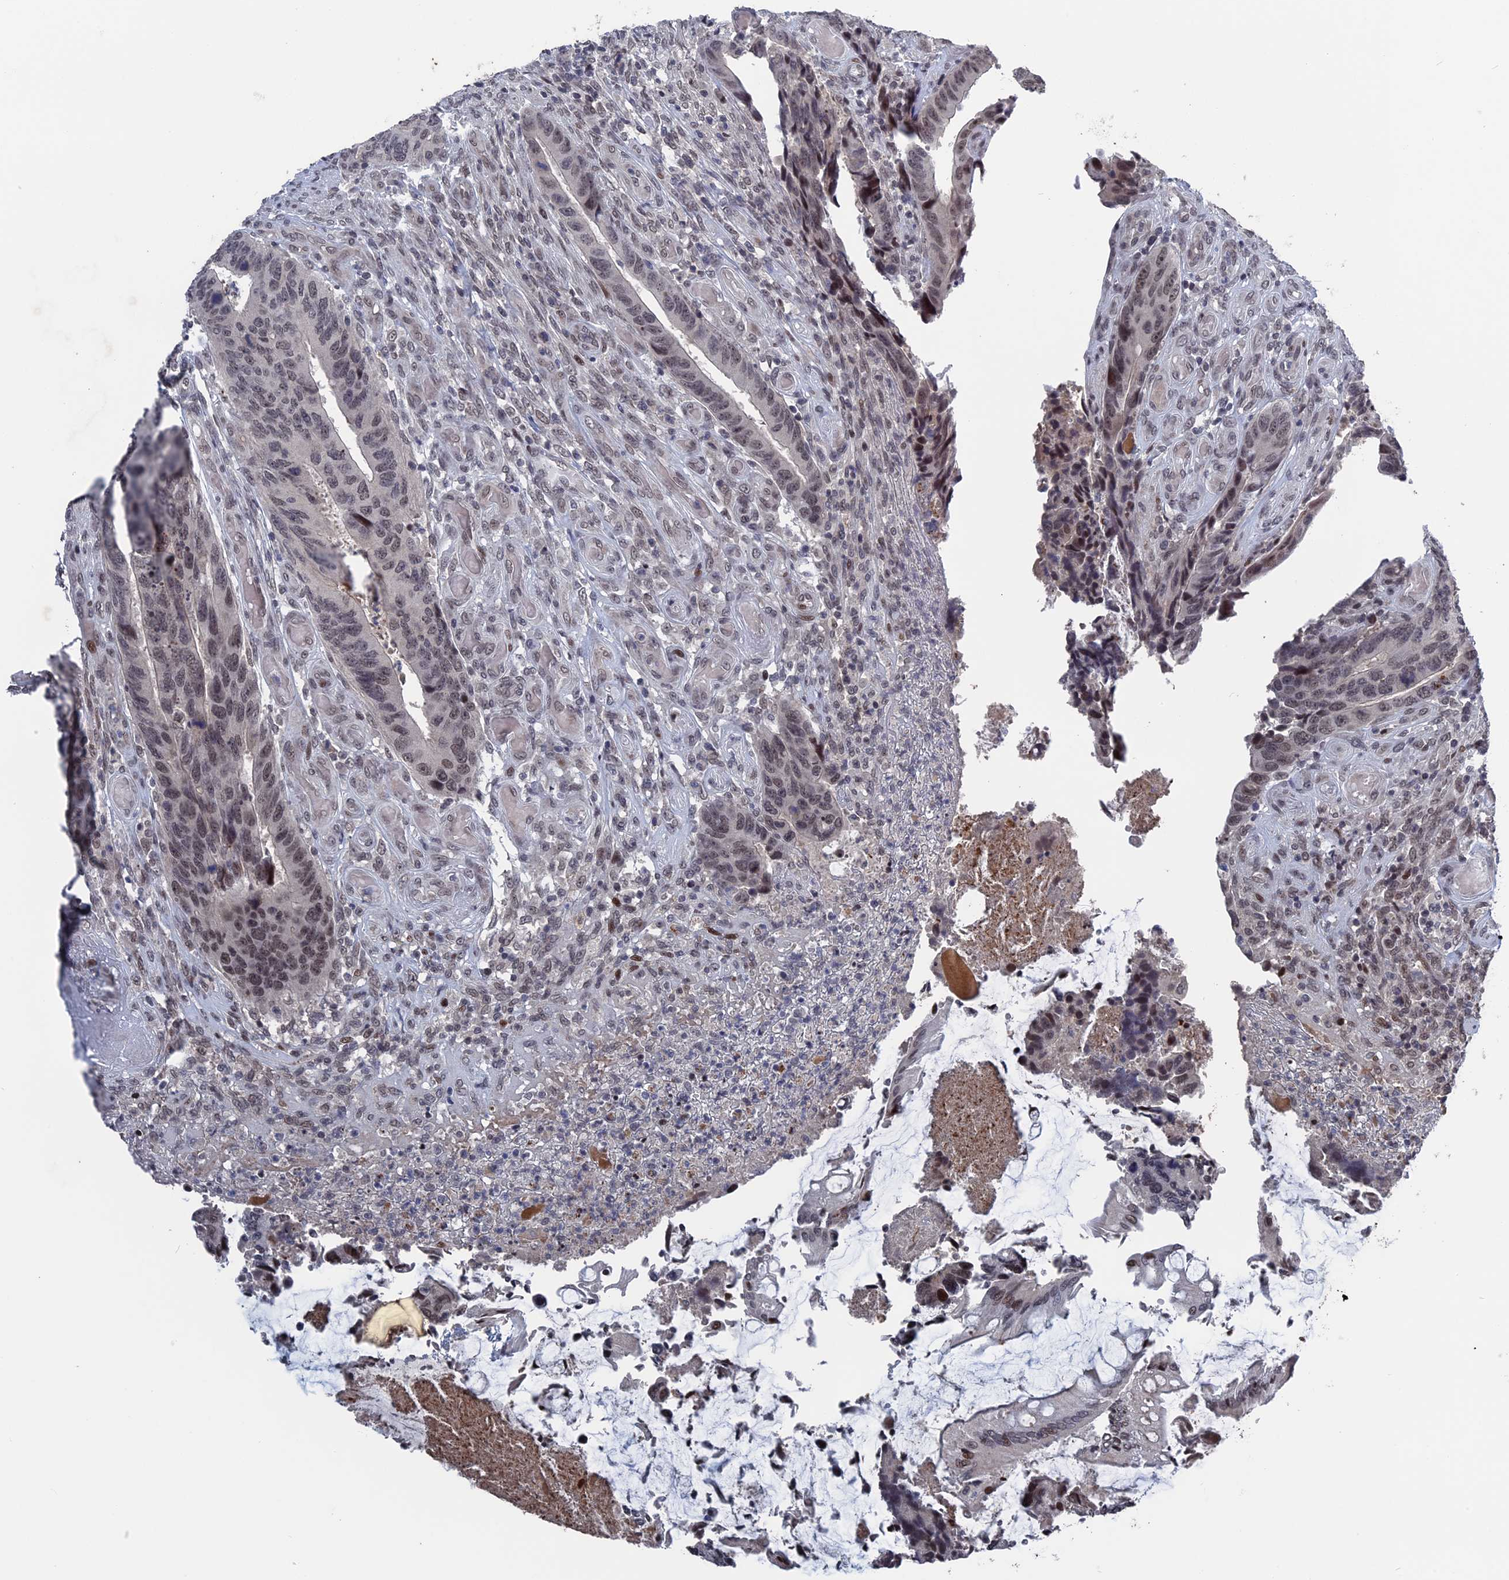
{"staining": {"intensity": "moderate", "quantity": "<25%", "location": "nuclear"}, "tissue": "colorectal cancer", "cell_type": "Tumor cells", "image_type": "cancer", "snomed": [{"axis": "morphology", "description": "Adenocarcinoma, NOS"}, {"axis": "topography", "description": "Colon"}], "caption": "The immunohistochemical stain labels moderate nuclear expression in tumor cells of colorectal cancer (adenocarcinoma) tissue.", "gene": "NR2C2AP", "patient": {"sex": "male", "age": 87}}